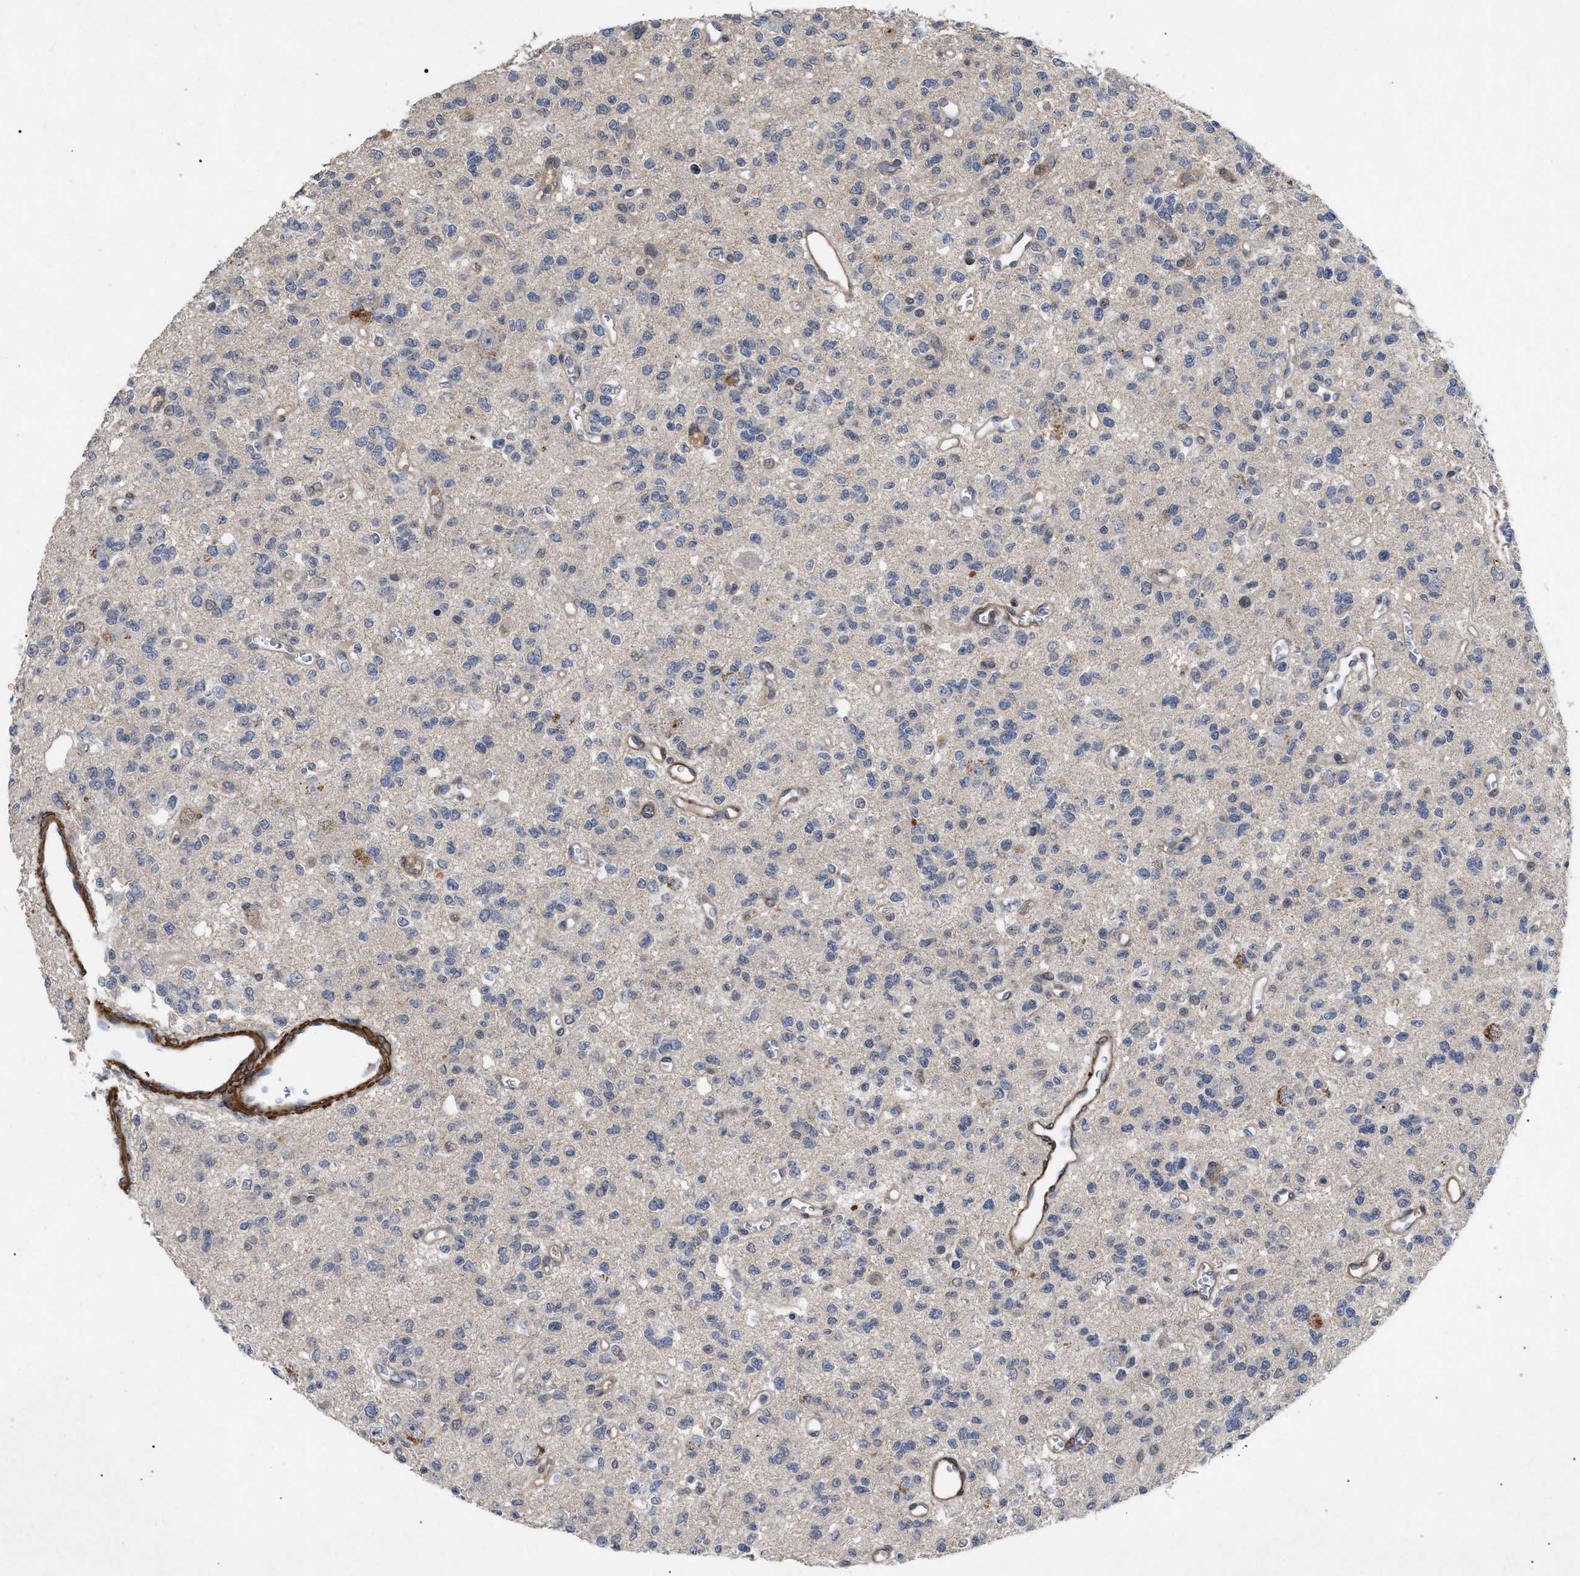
{"staining": {"intensity": "negative", "quantity": "none", "location": "none"}, "tissue": "glioma", "cell_type": "Tumor cells", "image_type": "cancer", "snomed": [{"axis": "morphology", "description": "Glioma, malignant, Low grade"}, {"axis": "topography", "description": "Brain"}], "caption": "Glioma was stained to show a protein in brown. There is no significant expression in tumor cells. The staining was performed using DAB to visualize the protein expression in brown, while the nuclei were stained in blue with hematoxylin (Magnification: 20x).", "gene": "ST6GALNAC6", "patient": {"sex": "male", "age": 38}}